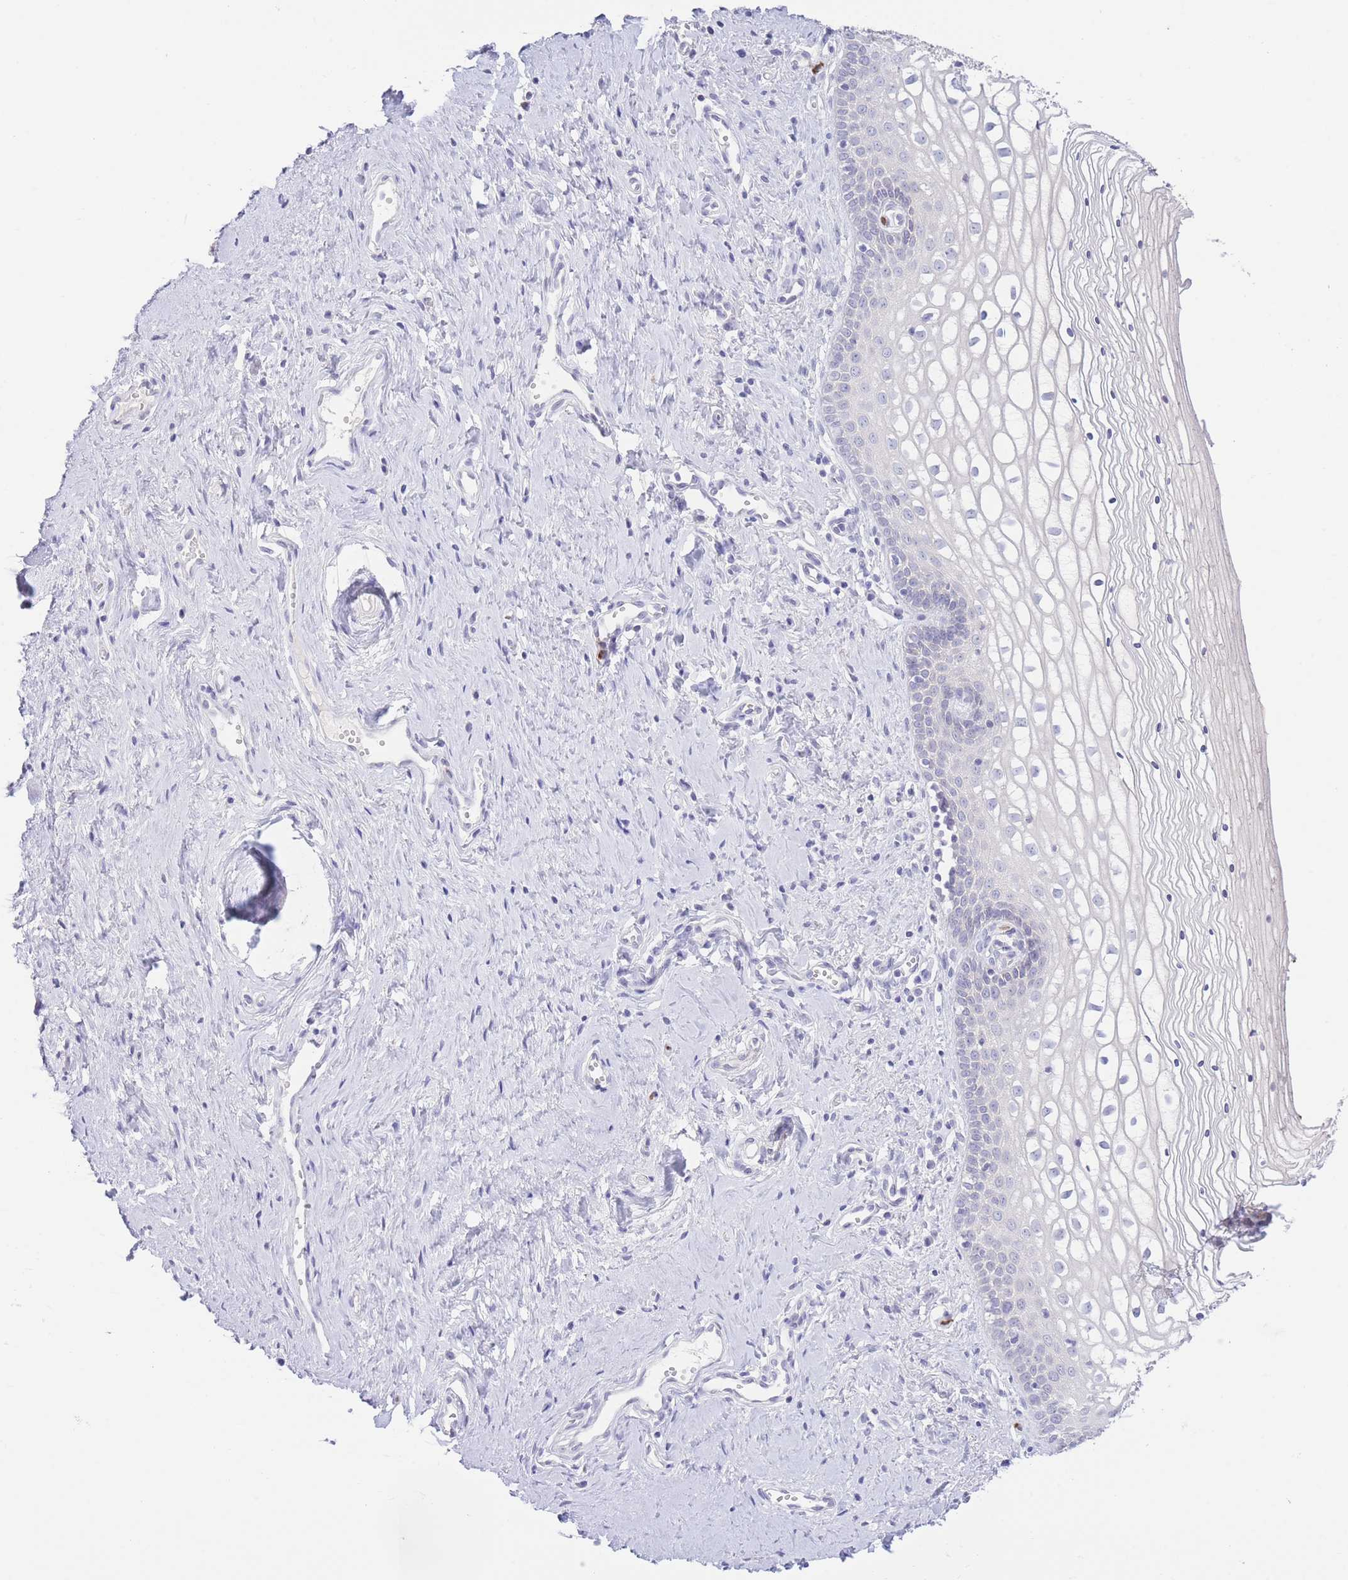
{"staining": {"intensity": "negative", "quantity": "none", "location": "none"}, "tissue": "vagina", "cell_type": "Squamous epithelial cells", "image_type": "normal", "snomed": [{"axis": "morphology", "description": "Normal tissue, NOS"}, {"axis": "topography", "description": "Vagina"}], "caption": "Squamous epithelial cells show no significant expression in unremarkable vagina. (Brightfield microscopy of DAB (3,3'-diaminobenzidine) IHC at high magnification).", "gene": "LCLAT1", "patient": {"sex": "female", "age": 59}}